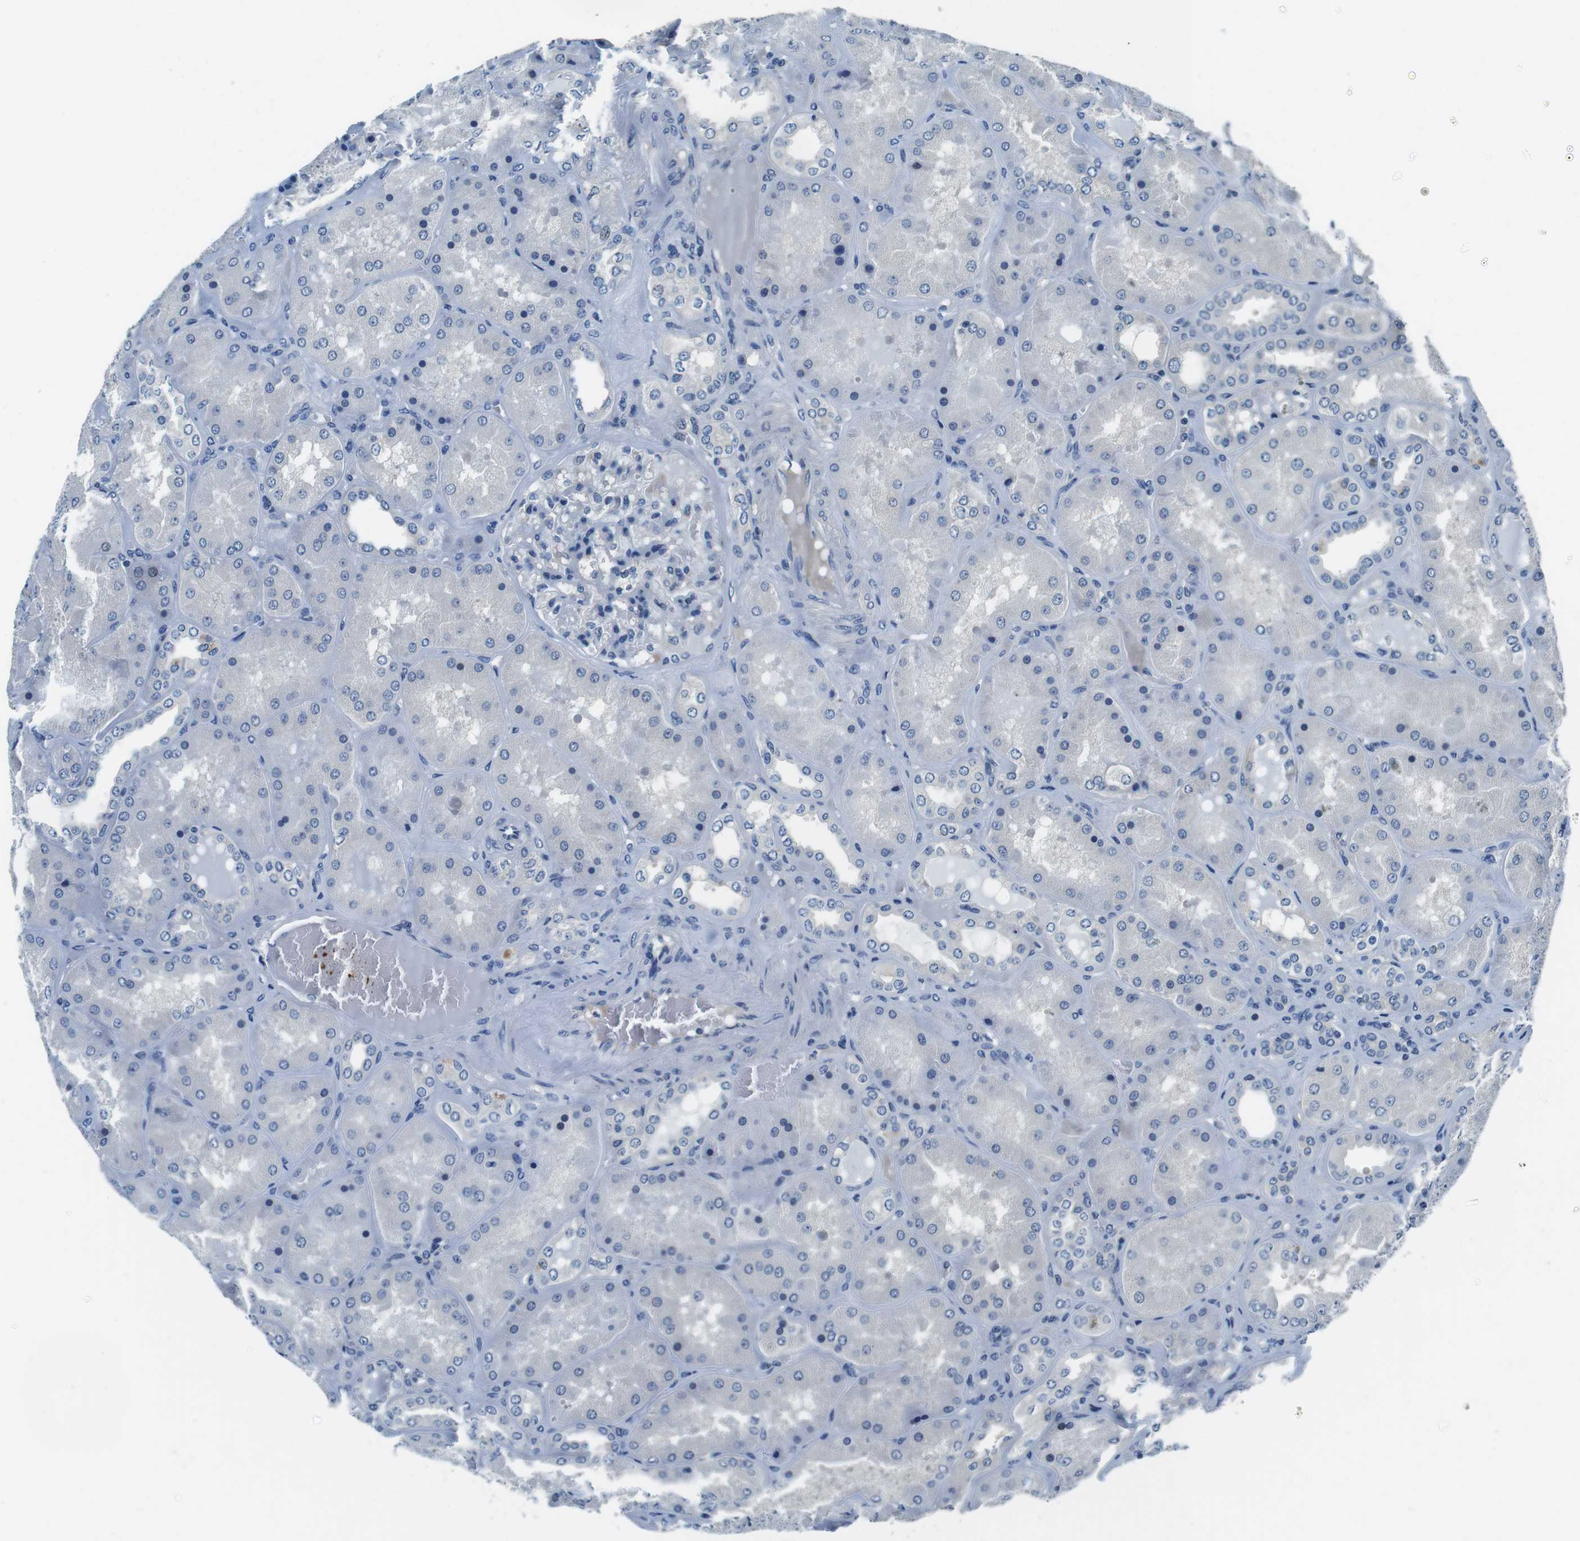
{"staining": {"intensity": "negative", "quantity": "none", "location": "none"}, "tissue": "kidney", "cell_type": "Cells in glomeruli", "image_type": "normal", "snomed": [{"axis": "morphology", "description": "Normal tissue, NOS"}, {"axis": "topography", "description": "Kidney"}], "caption": "Immunohistochemistry histopathology image of normal human kidney stained for a protein (brown), which shows no expression in cells in glomeruli.", "gene": "KCNJ5", "patient": {"sex": "female", "age": 56}}